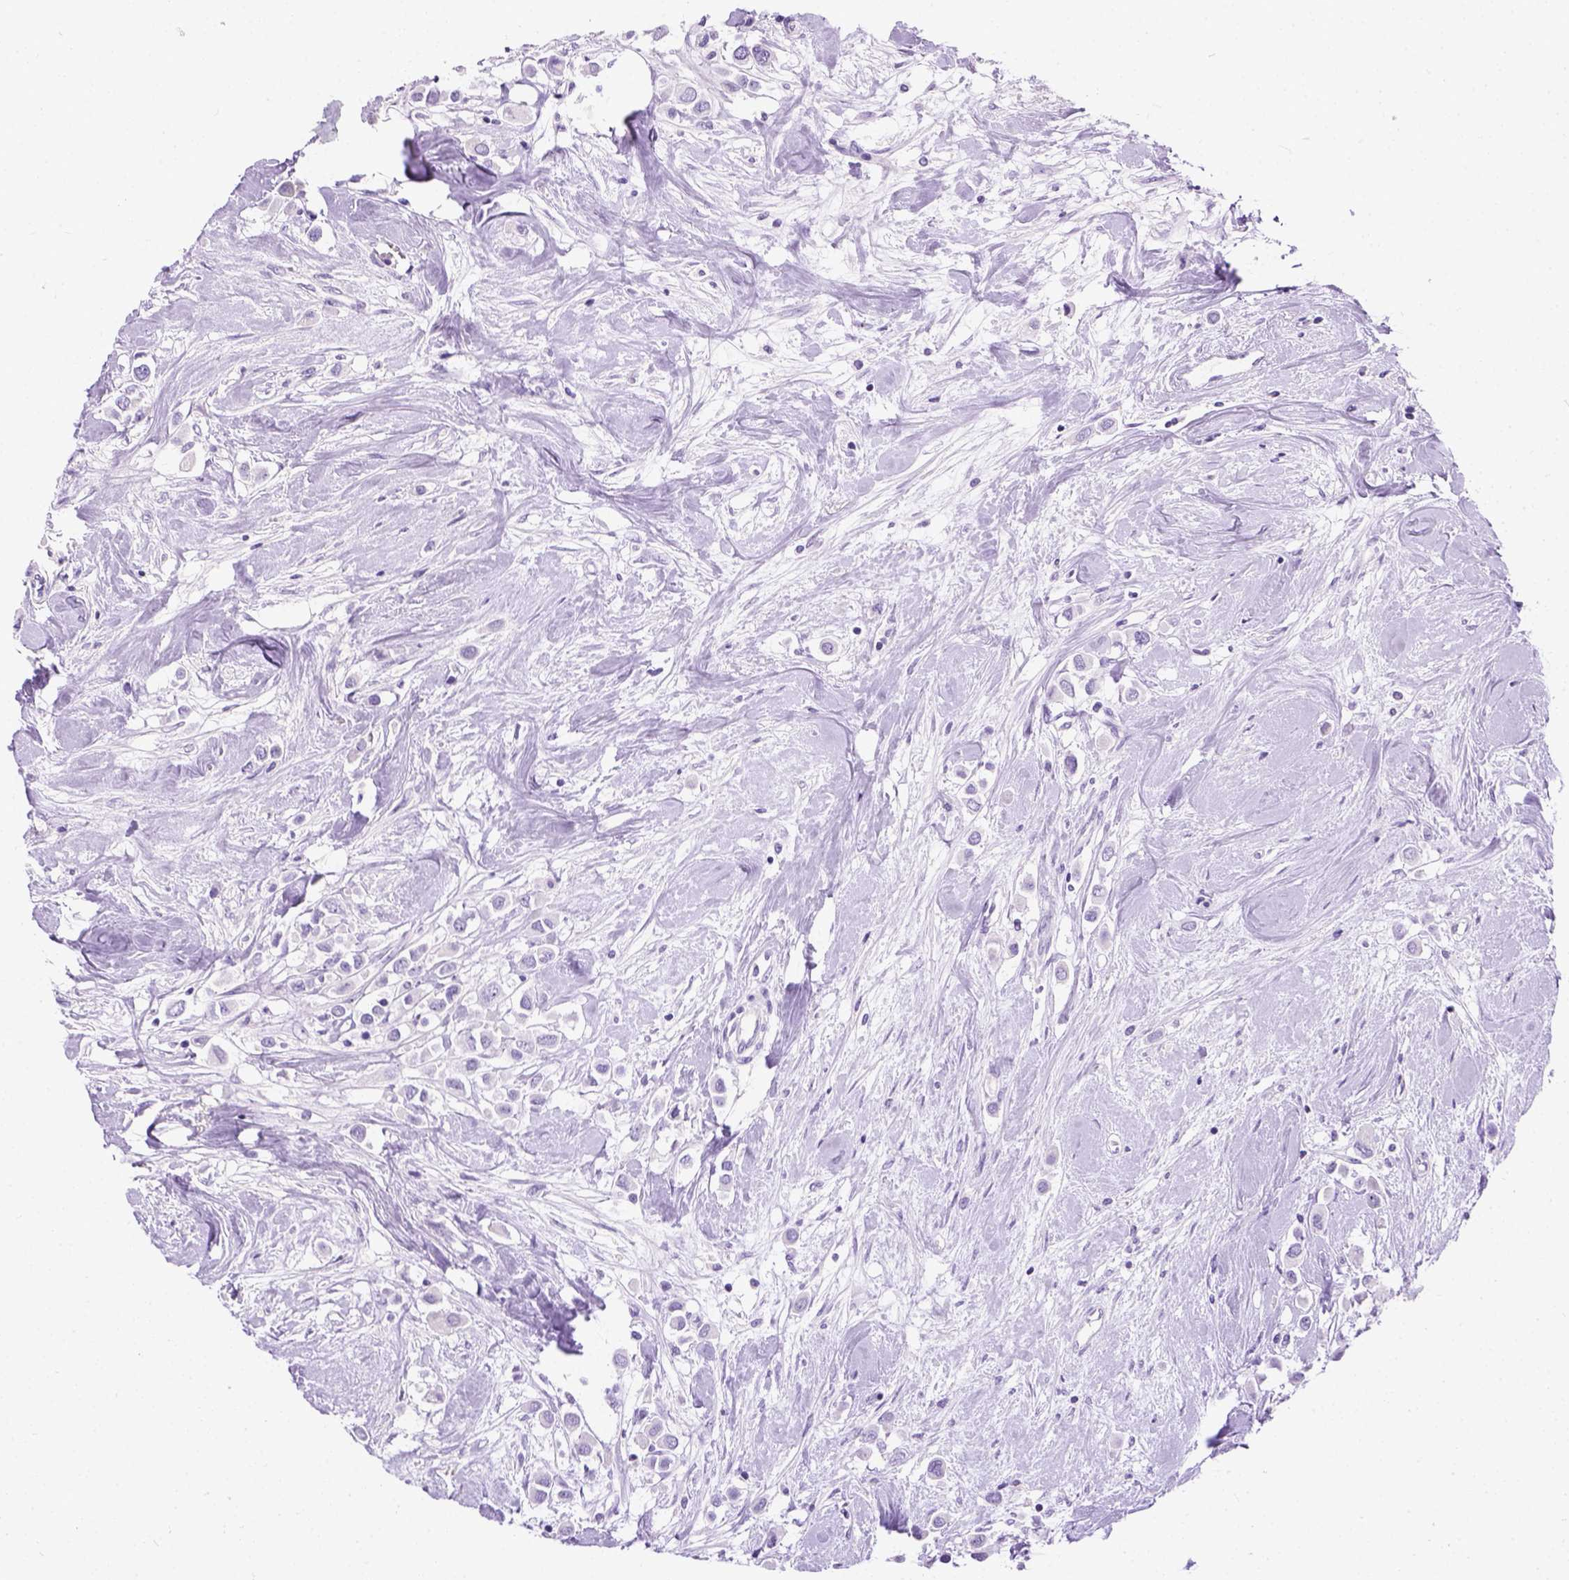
{"staining": {"intensity": "negative", "quantity": "none", "location": "none"}, "tissue": "breast cancer", "cell_type": "Tumor cells", "image_type": "cancer", "snomed": [{"axis": "morphology", "description": "Duct carcinoma"}, {"axis": "topography", "description": "Breast"}], "caption": "High power microscopy micrograph of an IHC histopathology image of infiltrating ductal carcinoma (breast), revealing no significant positivity in tumor cells. (Brightfield microscopy of DAB (3,3'-diaminobenzidine) immunohistochemistry at high magnification).", "gene": "TMEM38A", "patient": {"sex": "female", "age": 61}}